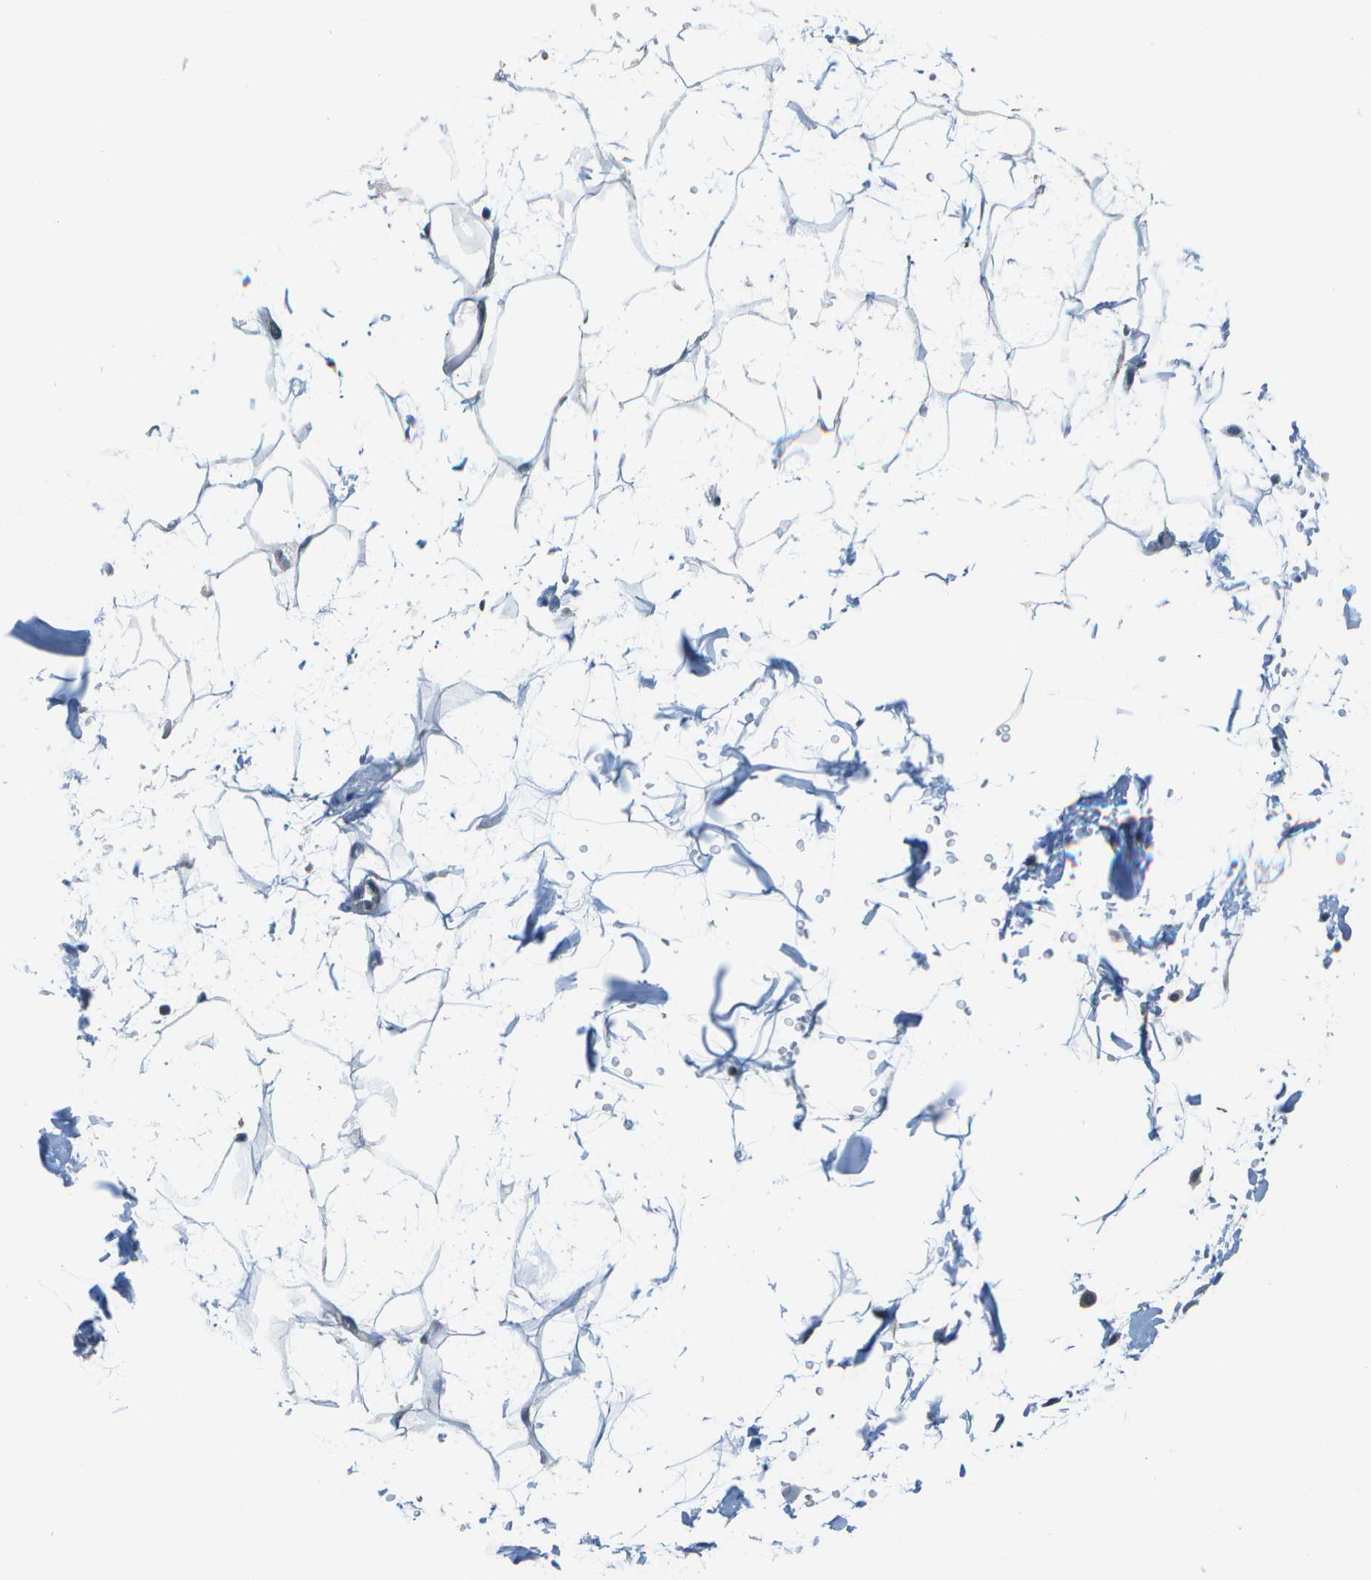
{"staining": {"intensity": "negative", "quantity": "none", "location": "none"}, "tissue": "adipose tissue", "cell_type": "Adipocytes", "image_type": "normal", "snomed": [{"axis": "morphology", "description": "Normal tissue, NOS"}, {"axis": "topography", "description": "Soft tissue"}], "caption": "Micrograph shows no significant protein positivity in adipocytes of normal adipose tissue. (Stains: DAB immunohistochemistry with hematoxylin counter stain, Microscopy: brightfield microscopy at high magnification).", "gene": "ENPP5", "patient": {"sex": "male", "age": 72}}